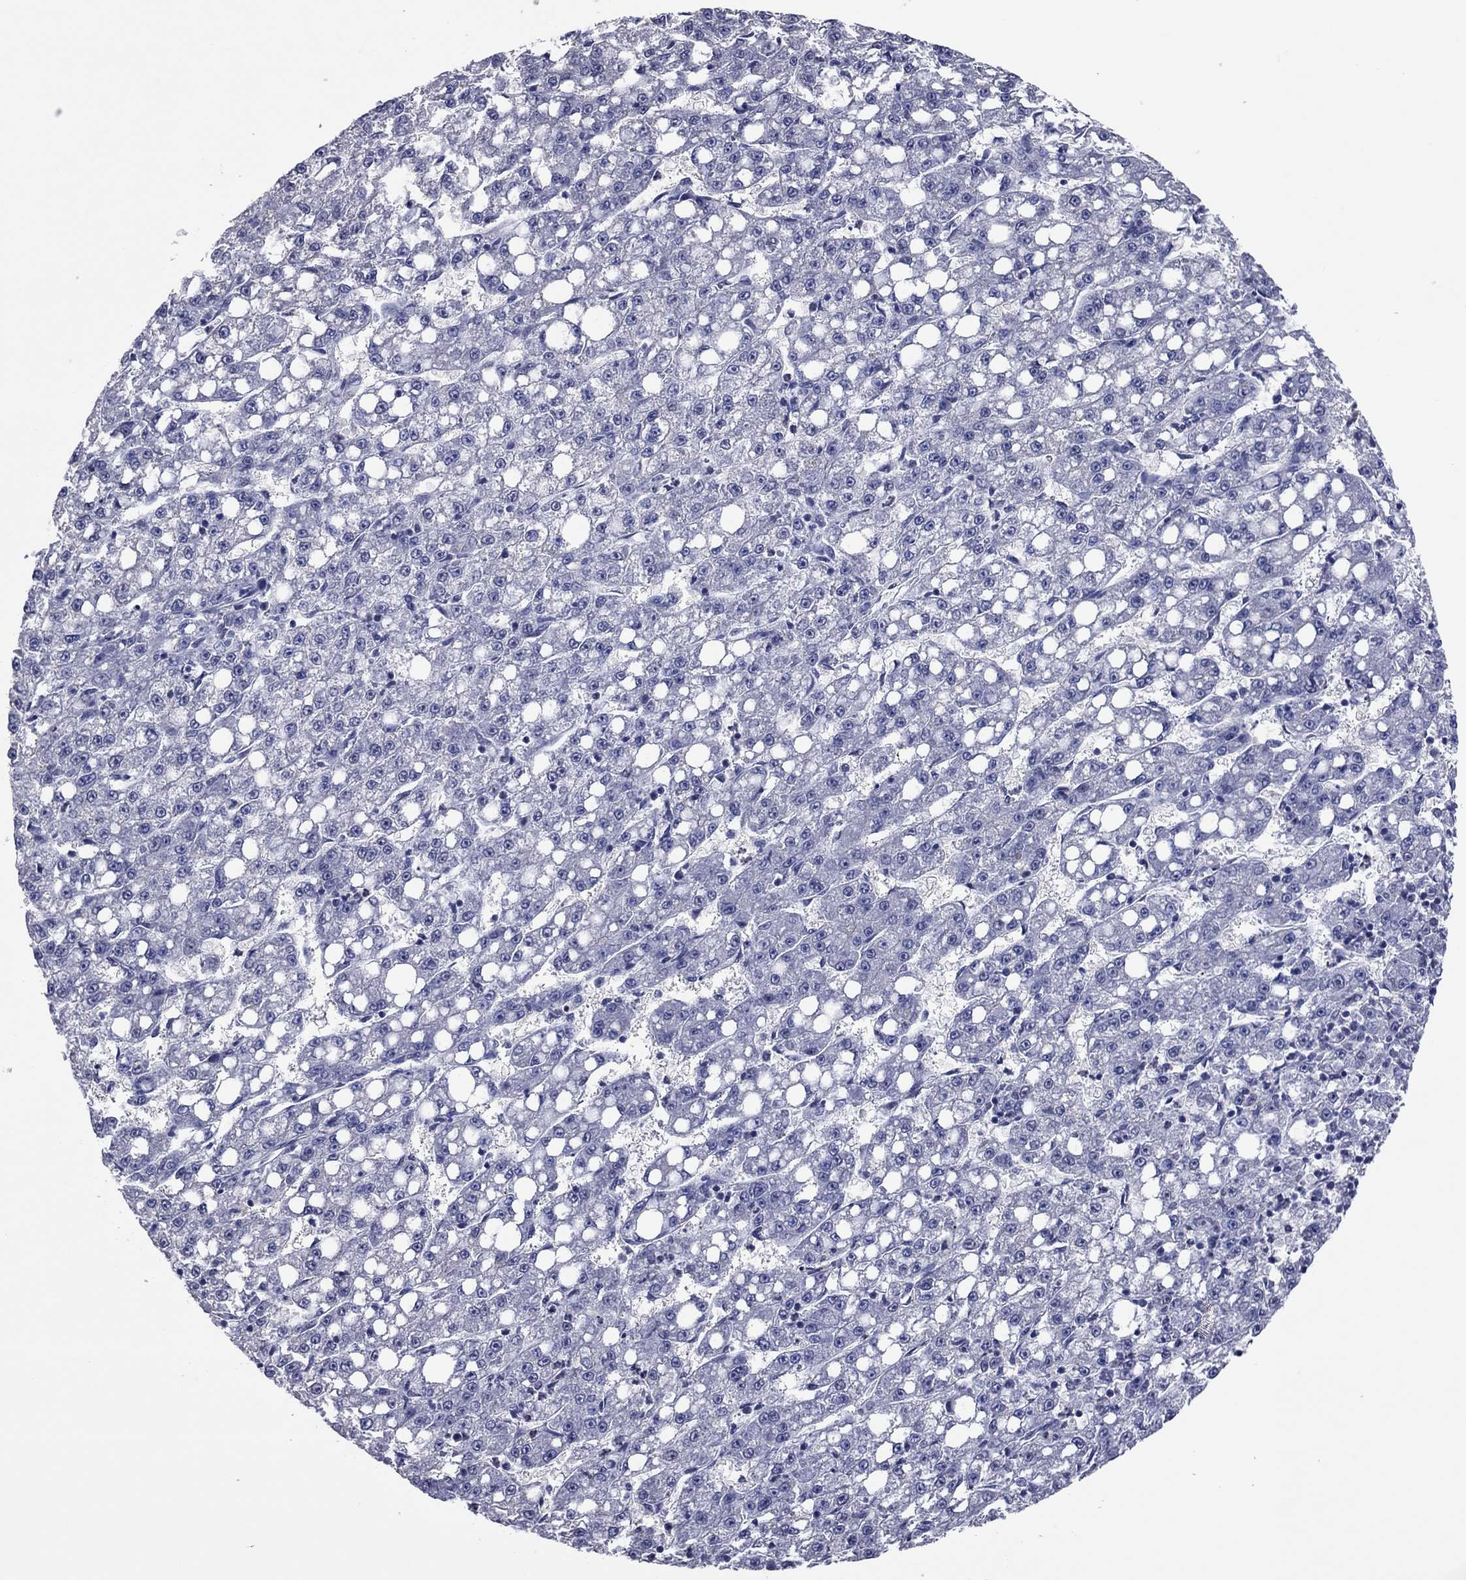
{"staining": {"intensity": "negative", "quantity": "none", "location": "none"}, "tissue": "liver cancer", "cell_type": "Tumor cells", "image_type": "cancer", "snomed": [{"axis": "morphology", "description": "Carcinoma, Hepatocellular, NOS"}, {"axis": "topography", "description": "Liver"}], "caption": "High power microscopy image of an immunohistochemistry (IHC) photomicrograph of hepatocellular carcinoma (liver), revealing no significant staining in tumor cells.", "gene": "TYMS", "patient": {"sex": "female", "age": 65}}